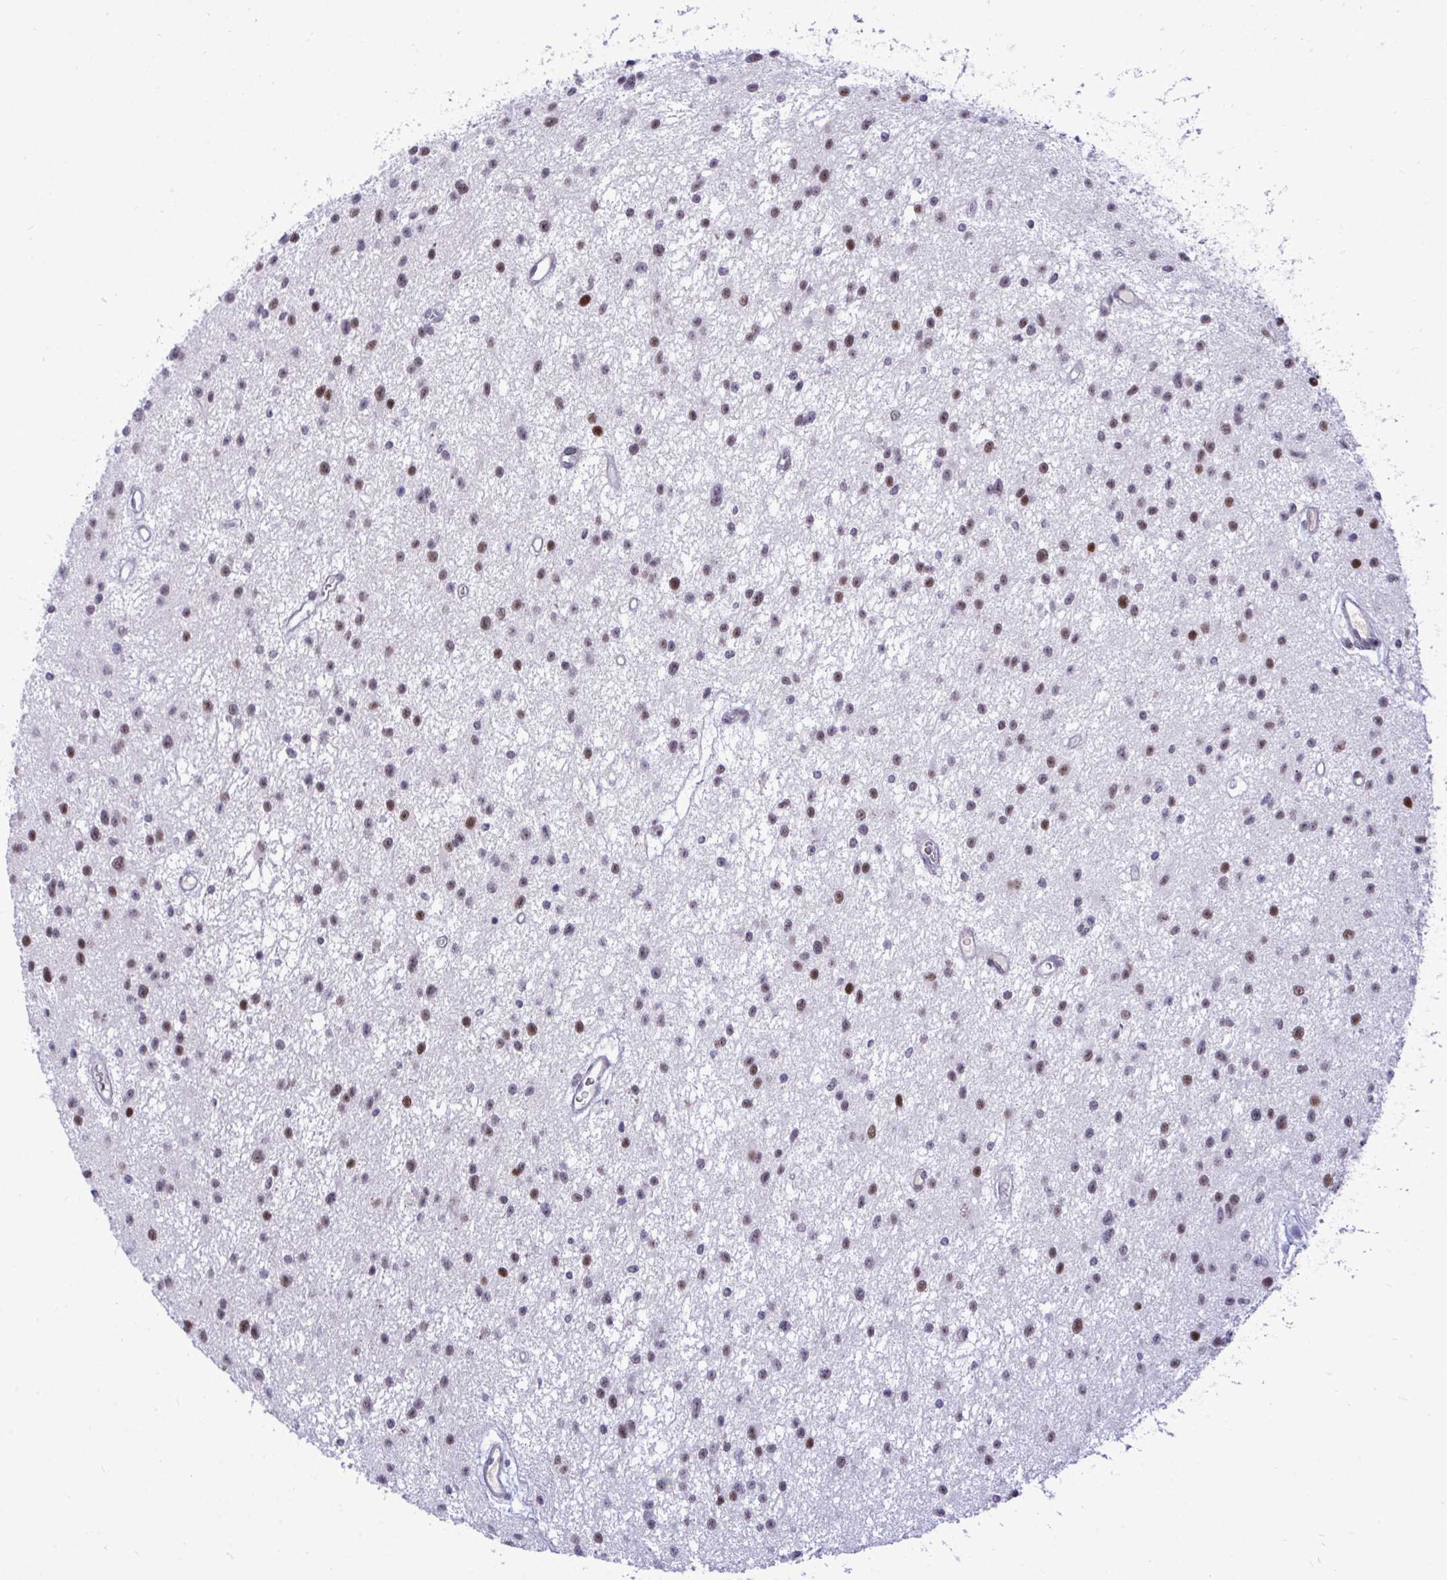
{"staining": {"intensity": "moderate", "quantity": "25%-75%", "location": "nuclear"}, "tissue": "glioma", "cell_type": "Tumor cells", "image_type": "cancer", "snomed": [{"axis": "morphology", "description": "Glioma, malignant, Low grade"}, {"axis": "topography", "description": "Brain"}], "caption": "The photomicrograph demonstrates immunohistochemical staining of glioma. There is moderate nuclear positivity is present in approximately 25%-75% of tumor cells. (DAB (3,3'-diaminobenzidine) IHC, brown staining for protein, blue staining for nuclei).", "gene": "C14orf39", "patient": {"sex": "male", "age": 43}}